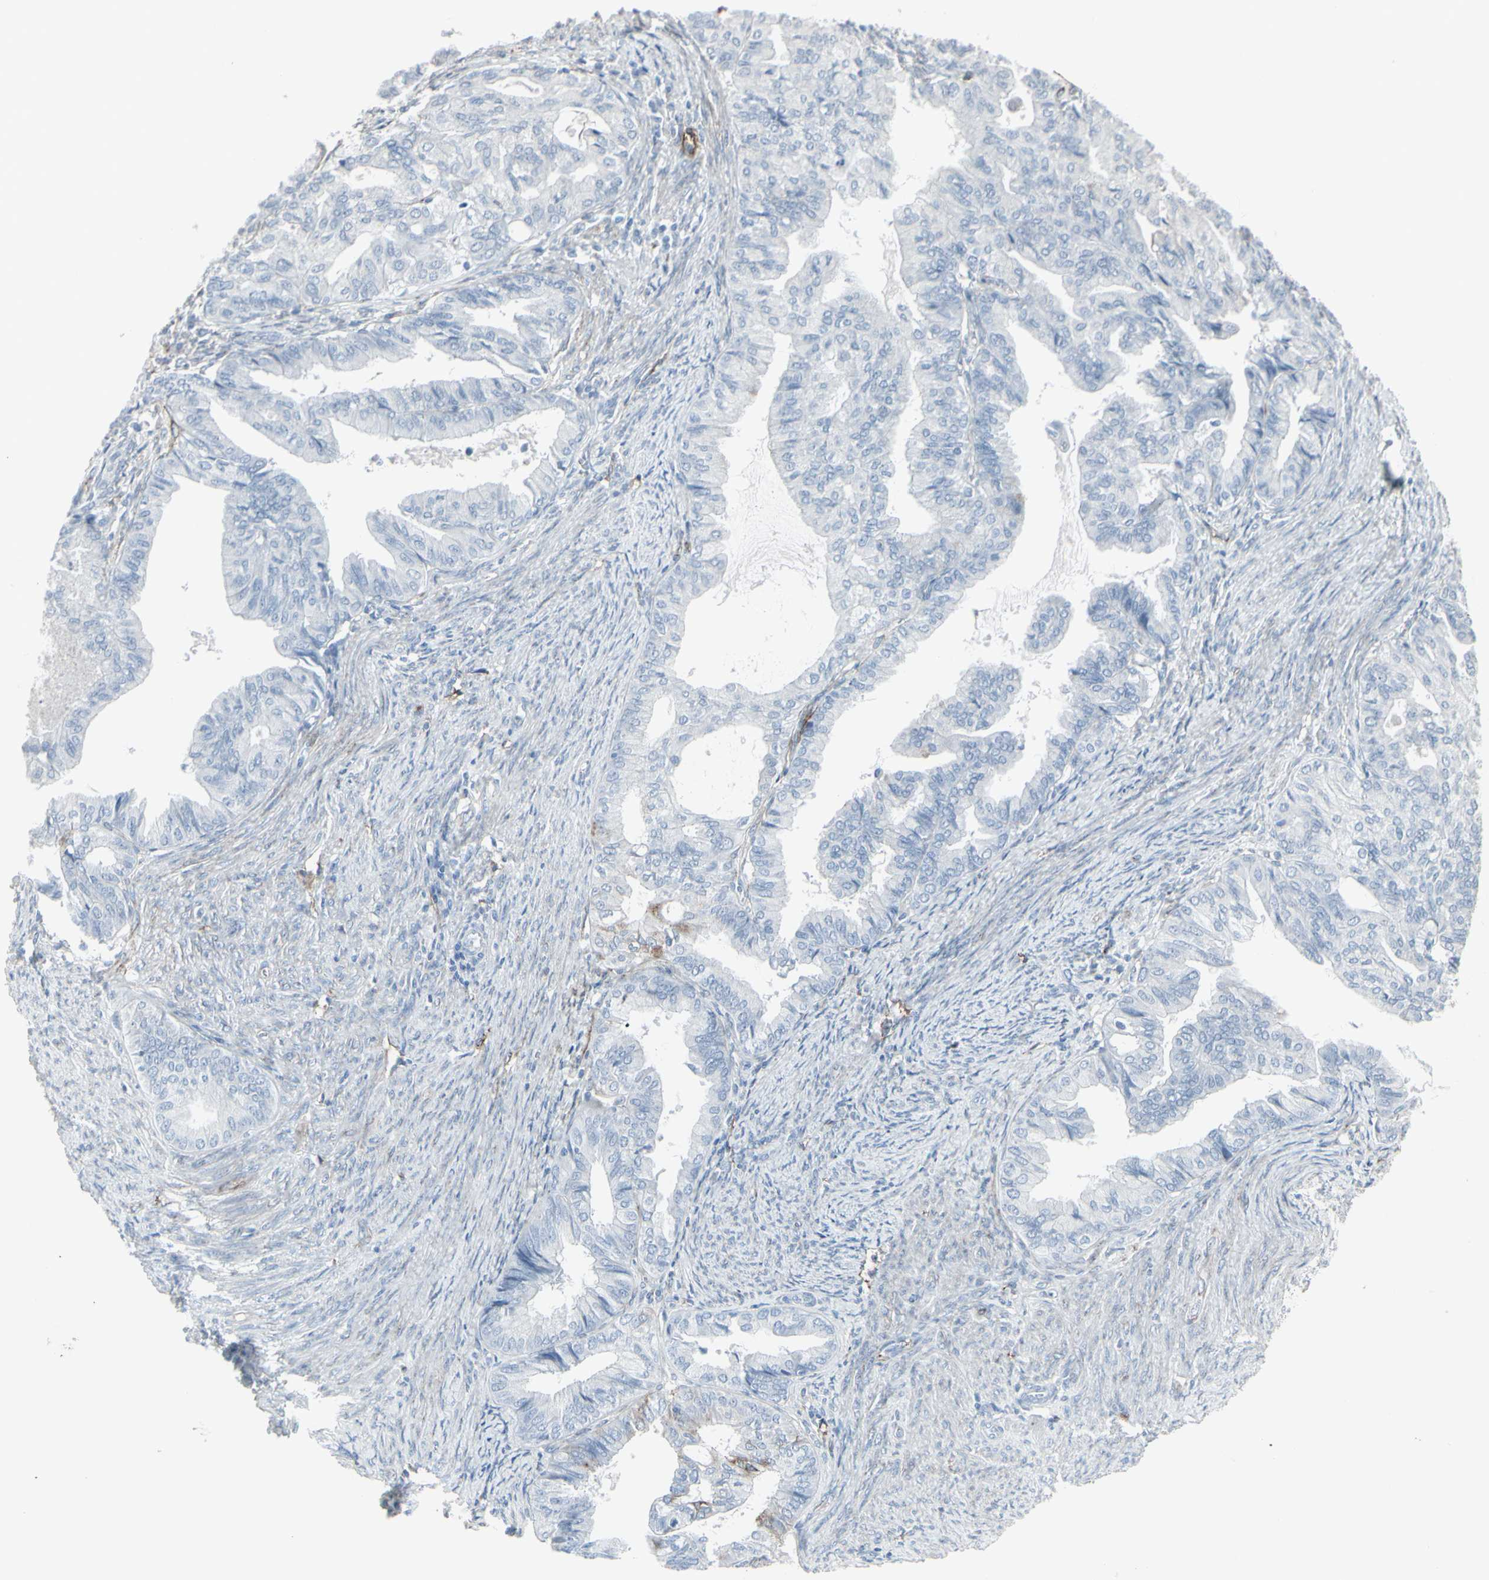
{"staining": {"intensity": "negative", "quantity": "none", "location": "none"}, "tissue": "endometrial cancer", "cell_type": "Tumor cells", "image_type": "cancer", "snomed": [{"axis": "morphology", "description": "Adenocarcinoma, NOS"}, {"axis": "topography", "description": "Endometrium"}], "caption": "Human endometrial adenocarcinoma stained for a protein using immunohistochemistry reveals no staining in tumor cells.", "gene": "GJA1", "patient": {"sex": "female", "age": 86}}